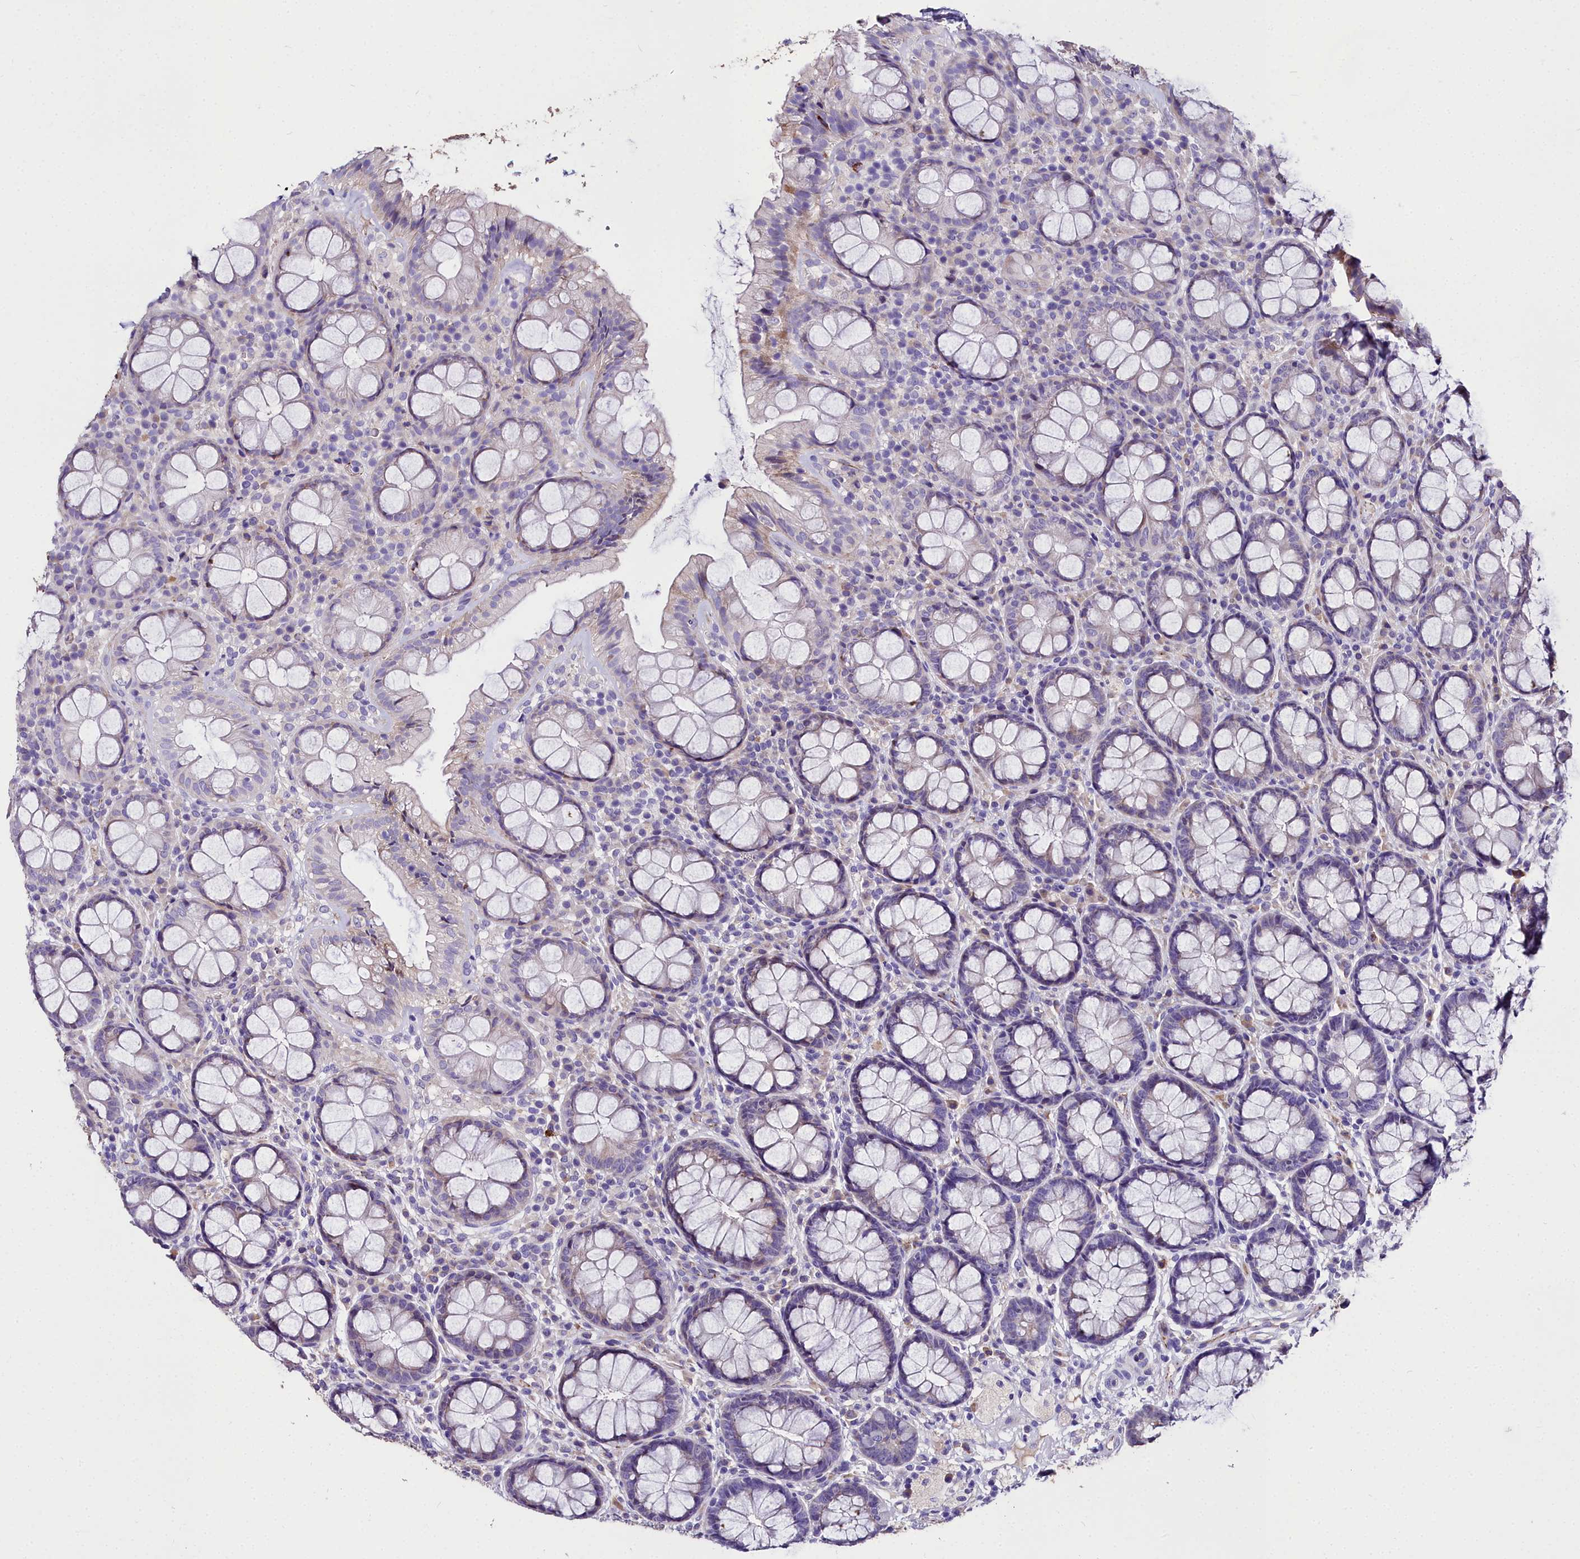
{"staining": {"intensity": "moderate", "quantity": "<25%", "location": "cytoplasmic/membranous"}, "tissue": "rectum", "cell_type": "Glandular cells", "image_type": "normal", "snomed": [{"axis": "morphology", "description": "Normal tissue, NOS"}, {"axis": "topography", "description": "Rectum"}], "caption": "Immunohistochemistry photomicrograph of normal rectum: rectum stained using immunohistochemistry exhibits low levels of moderate protein expression localized specifically in the cytoplasmic/membranous of glandular cells, appearing as a cytoplasmic/membranous brown color.", "gene": "MS4A18", "patient": {"sex": "male", "age": 83}}